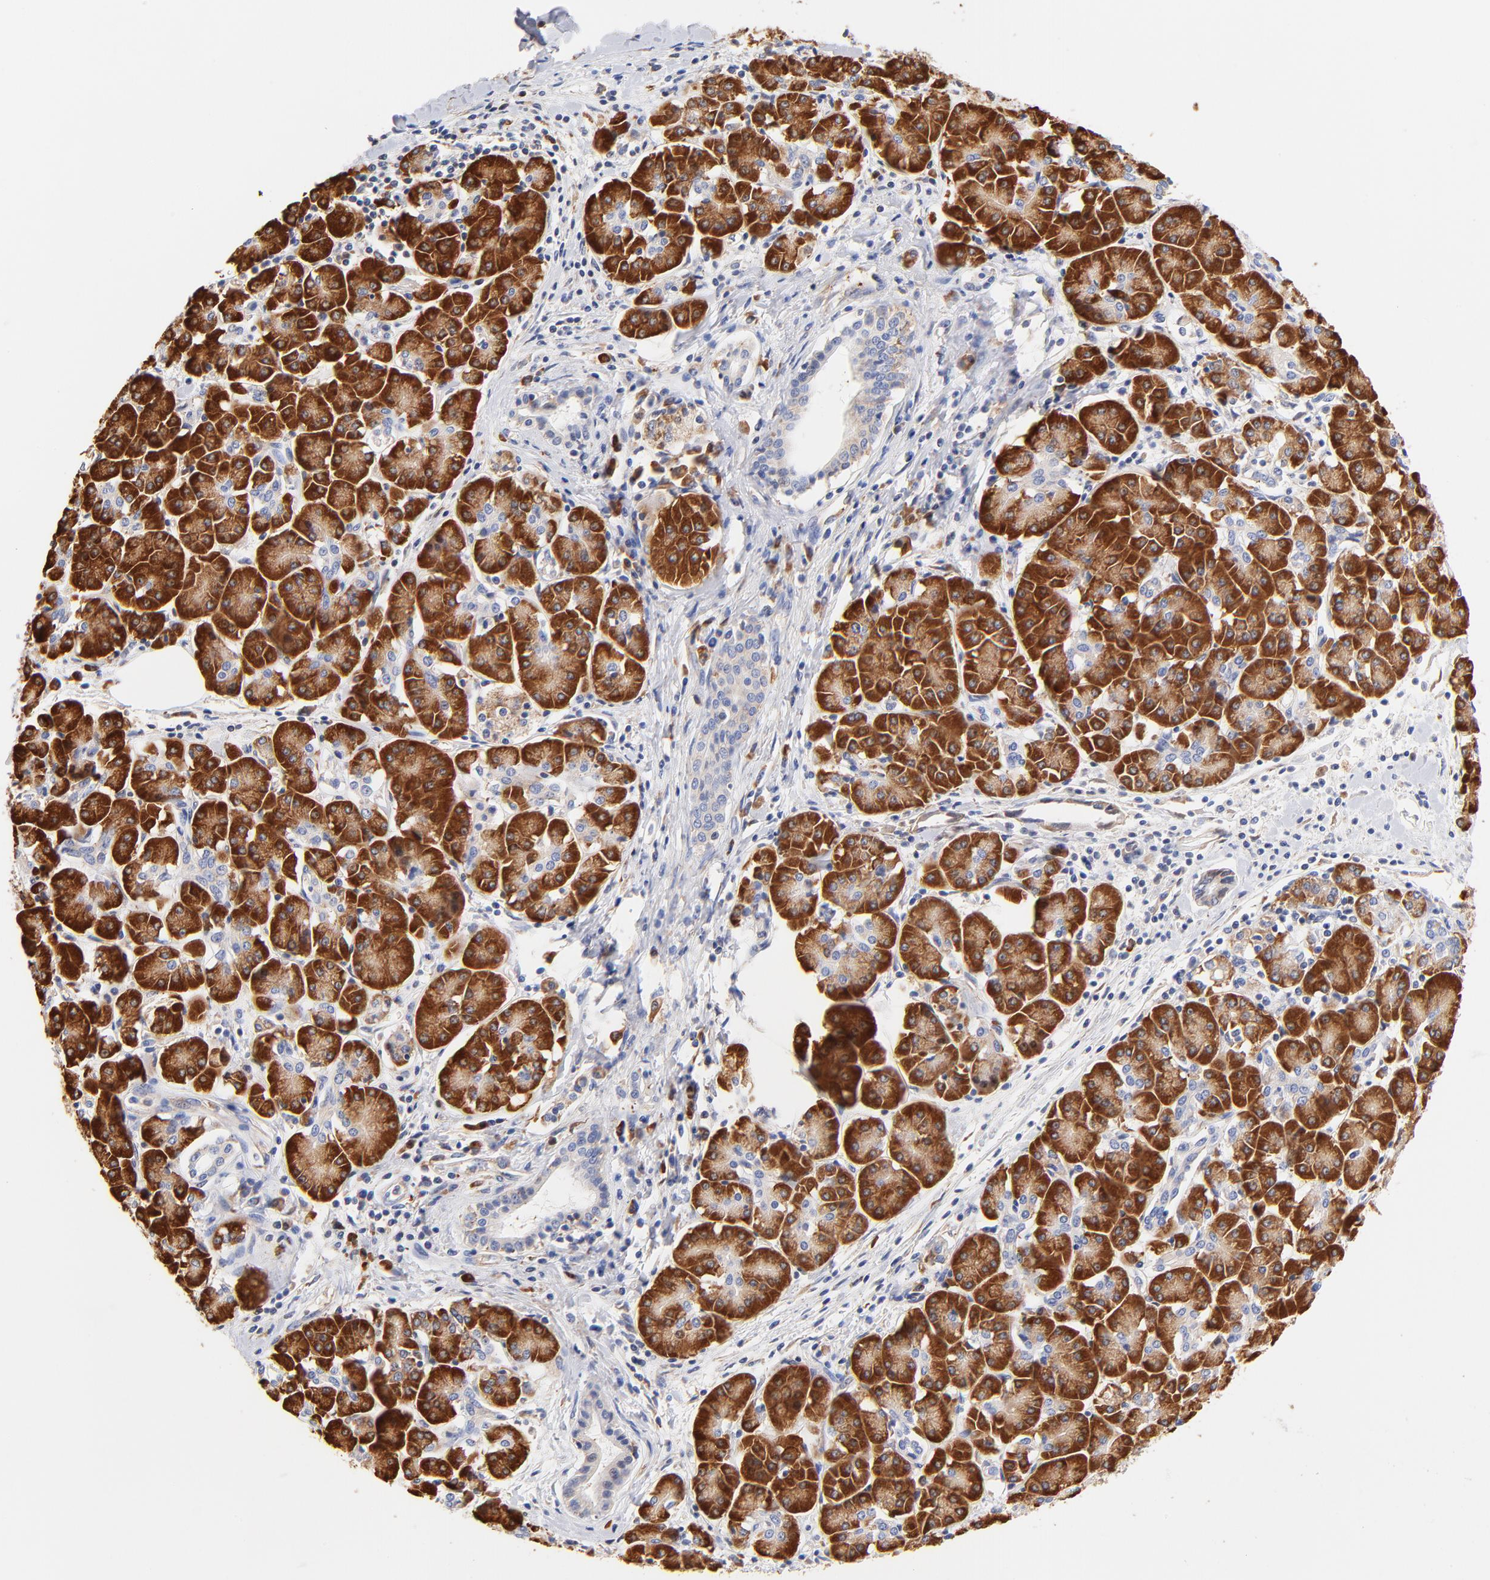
{"staining": {"intensity": "strong", "quantity": ">75%", "location": "cytoplasmic/membranous"}, "tissue": "pancreatic cancer", "cell_type": "Tumor cells", "image_type": "cancer", "snomed": [{"axis": "morphology", "description": "Adenocarcinoma, NOS"}, {"axis": "topography", "description": "Pancreas"}], "caption": "Strong cytoplasmic/membranous positivity is present in about >75% of tumor cells in adenocarcinoma (pancreatic). Using DAB (brown) and hematoxylin (blue) stains, captured at high magnification using brightfield microscopy.", "gene": "RPL27", "patient": {"sex": "female", "age": 57}}